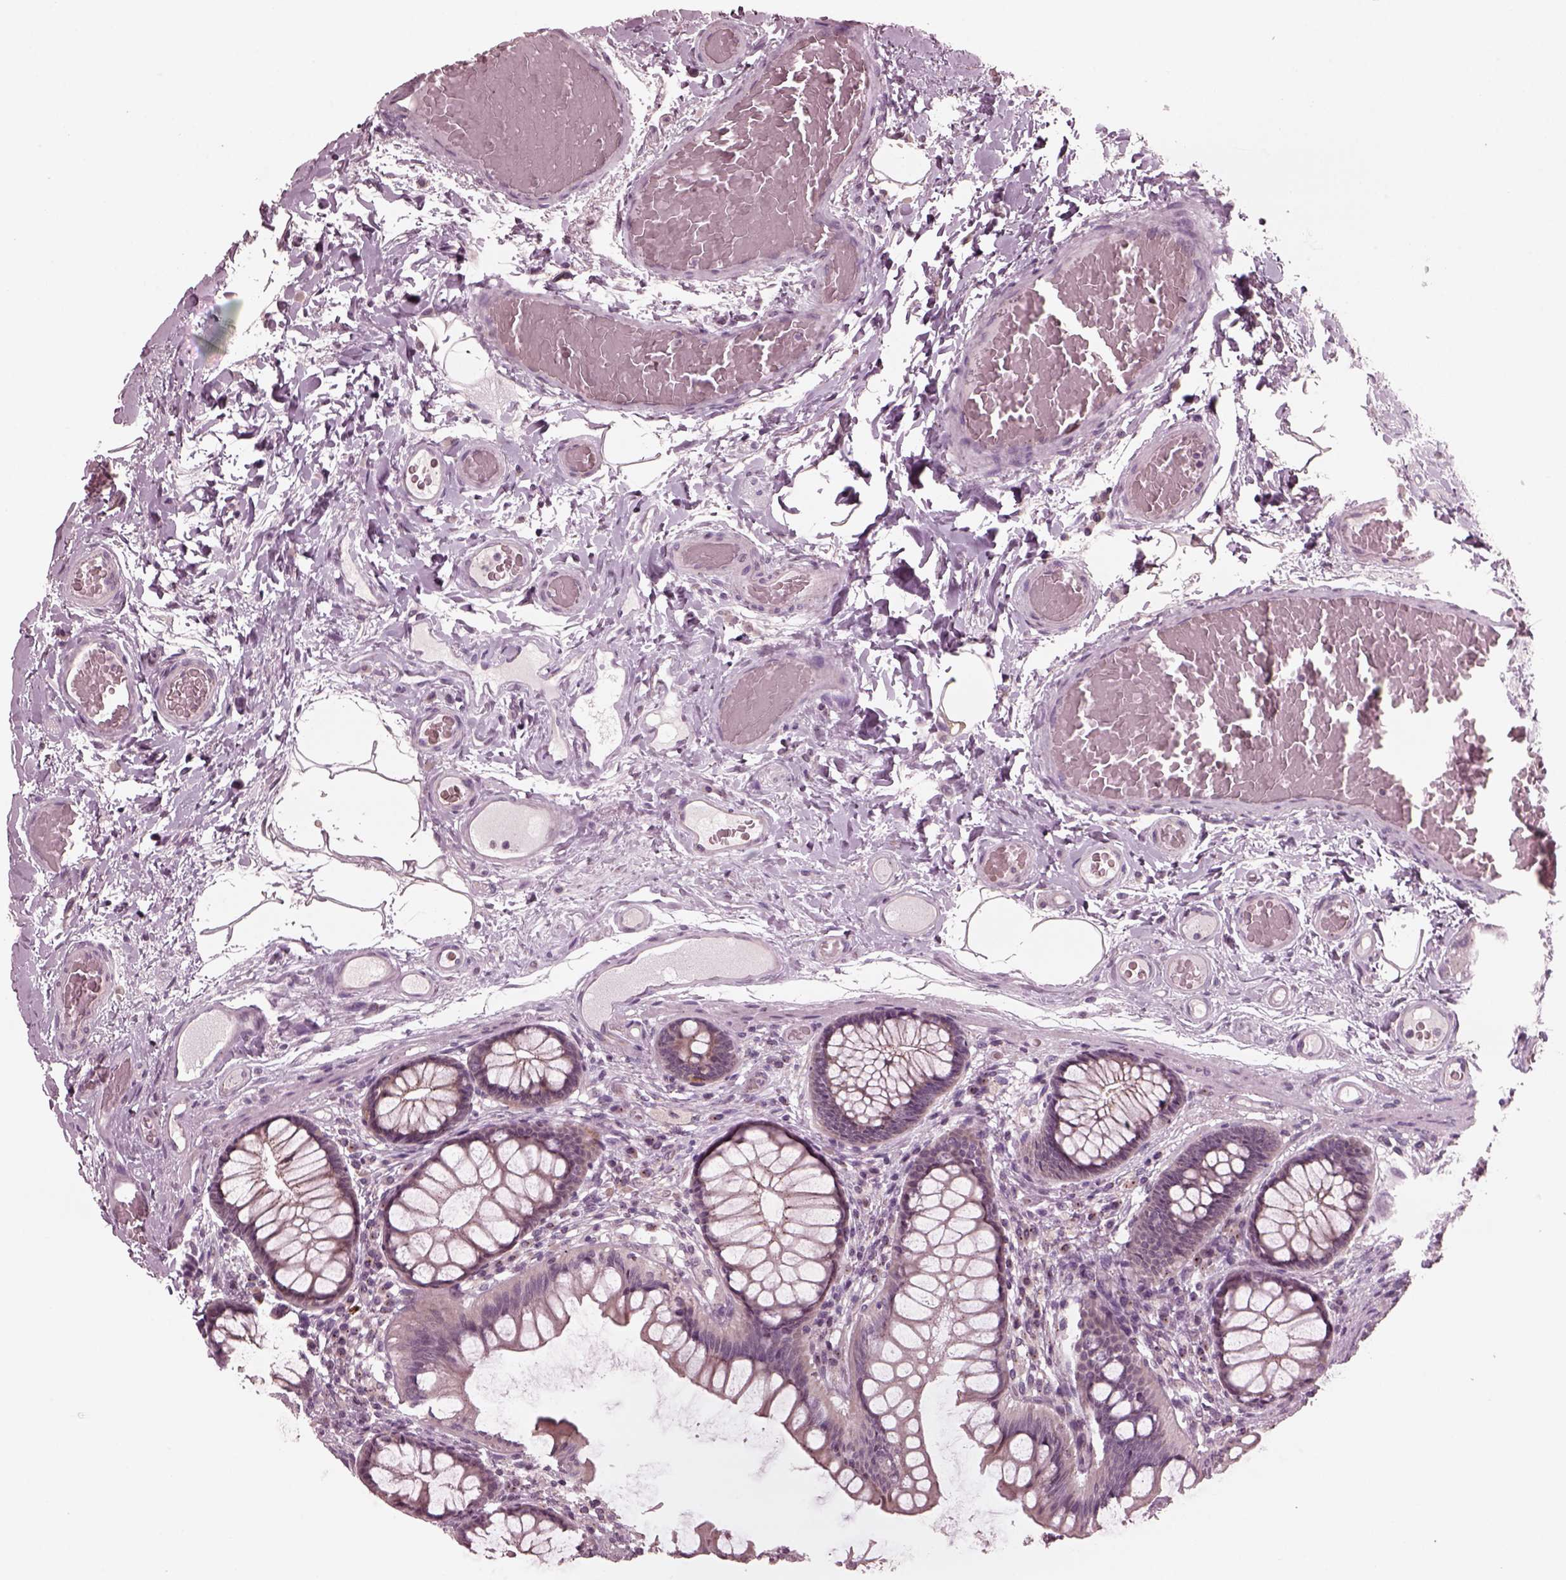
{"staining": {"intensity": "negative", "quantity": "none", "location": "none"}, "tissue": "colon", "cell_type": "Endothelial cells", "image_type": "normal", "snomed": [{"axis": "morphology", "description": "Normal tissue, NOS"}, {"axis": "topography", "description": "Colon"}], "caption": "Immunohistochemistry (IHC) of unremarkable human colon shows no expression in endothelial cells. The staining is performed using DAB brown chromogen with nuclei counter-stained in using hematoxylin.", "gene": "SAXO1", "patient": {"sex": "female", "age": 65}}